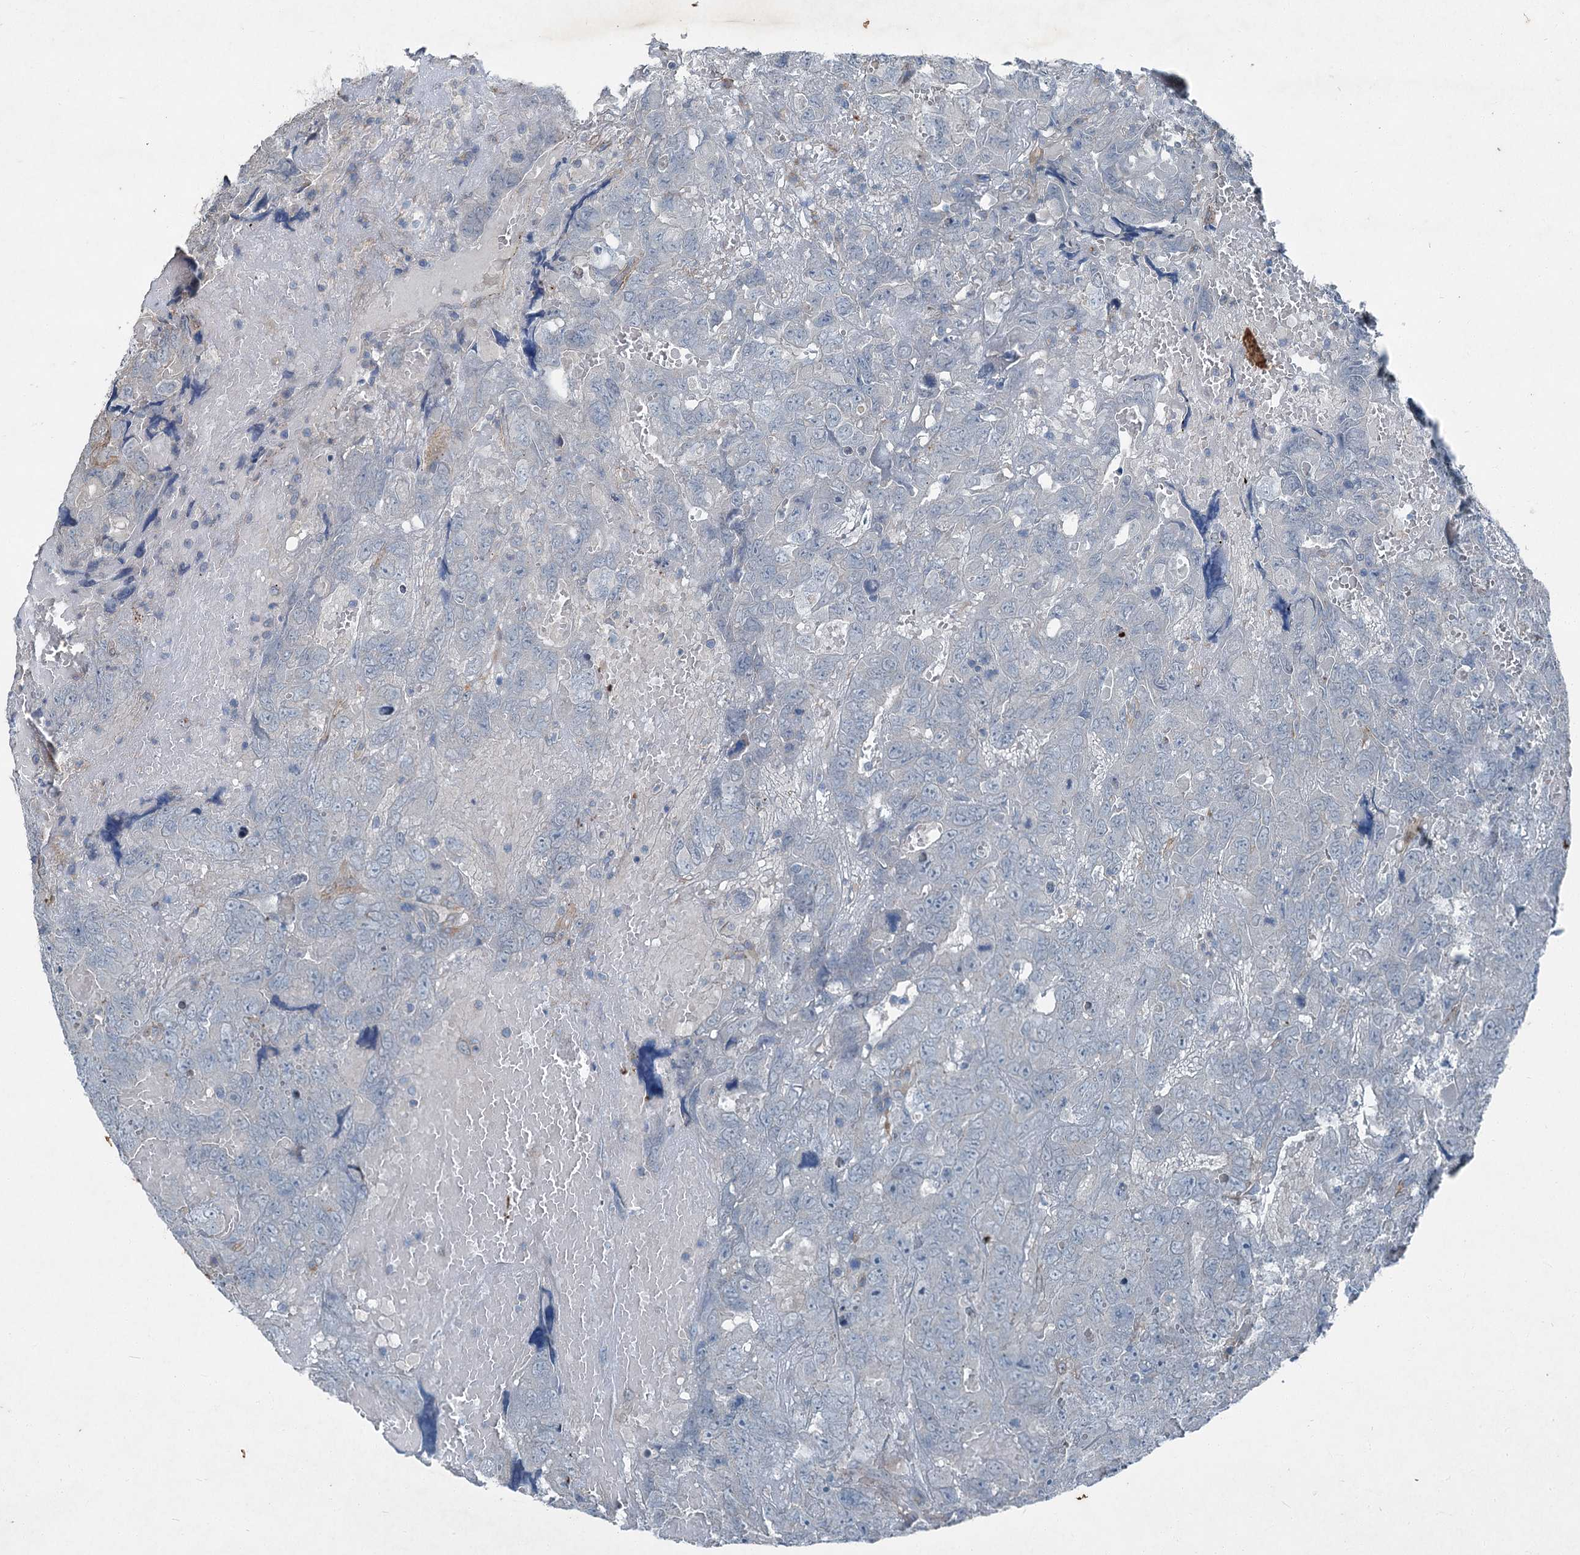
{"staining": {"intensity": "negative", "quantity": "none", "location": "none"}, "tissue": "testis cancer", "cell_type": "Tumor cells", "image_type": "cancer", "snomed": [{"axis": "morphology", "description": "Carcinoma, Embryonal, NOS"}, {"axis": "topography", "description": "Testis"}], "caption": "An image of human testis cancer (embryonal carcinoma) is negative for staining in tumor cells. Nuclei are stained in blue.", "gene": "AXL", "patient": {"sex": "male", "age": 45}}